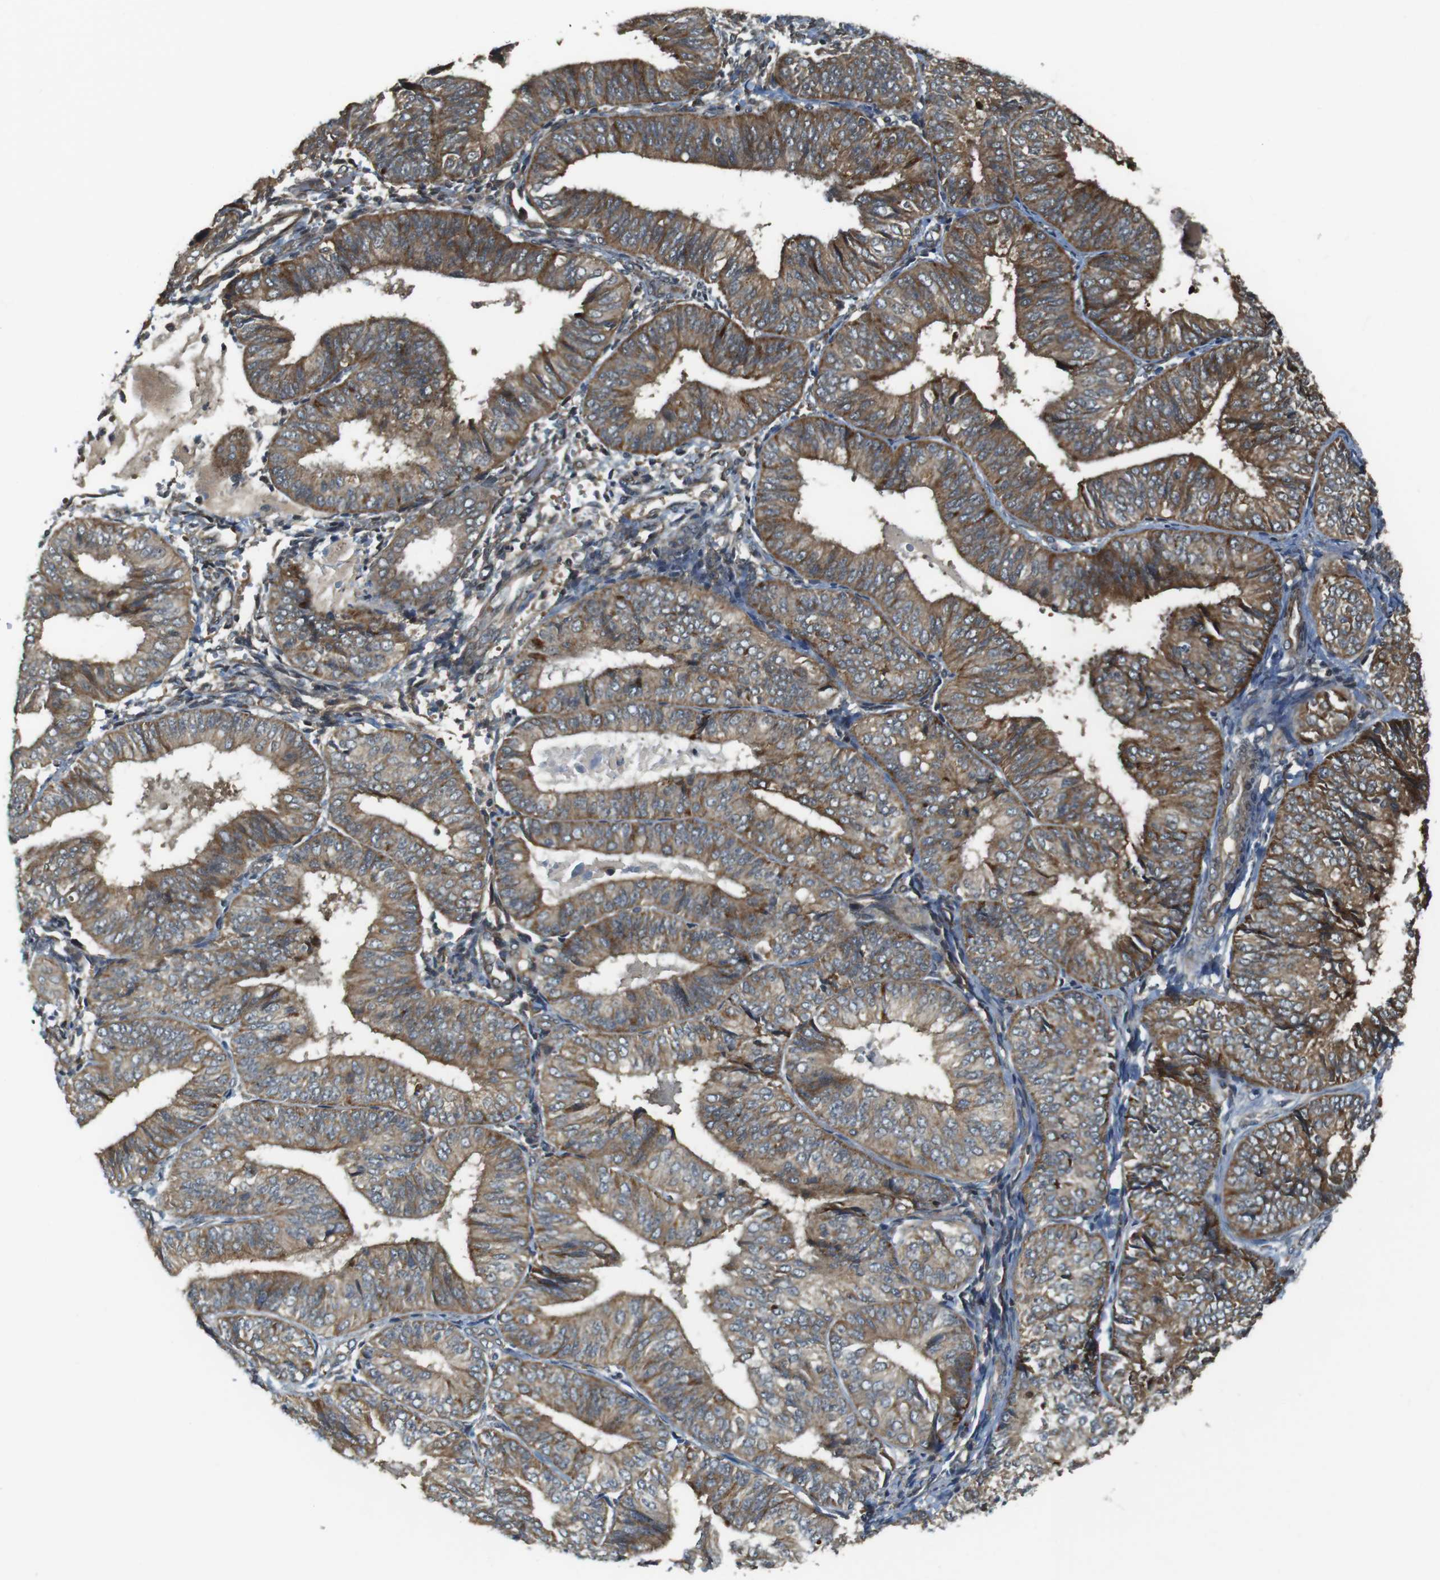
{"staining": {"intensity": "moderate", "quantity": ">75%", "location": "cytoplasmic/membranous"}, "tissue": "endometrial cancer", "cell_type": "Tumor cells", "image_type": "cancer", "snomed": [{"axis": "morphology", "description": "Adenocarcinoma, NOS"}, {"axis": "topography", "description": "Endometrium"}], "caption": "IHC of human endometrial cancer (adenocarcinoma) shows medium levels of moderate cytoplasmic/membranous positivity in approximately >75% of tumor cells.", "gene": "IFFO2", "patient": {"sex": "female", "age": 58}}